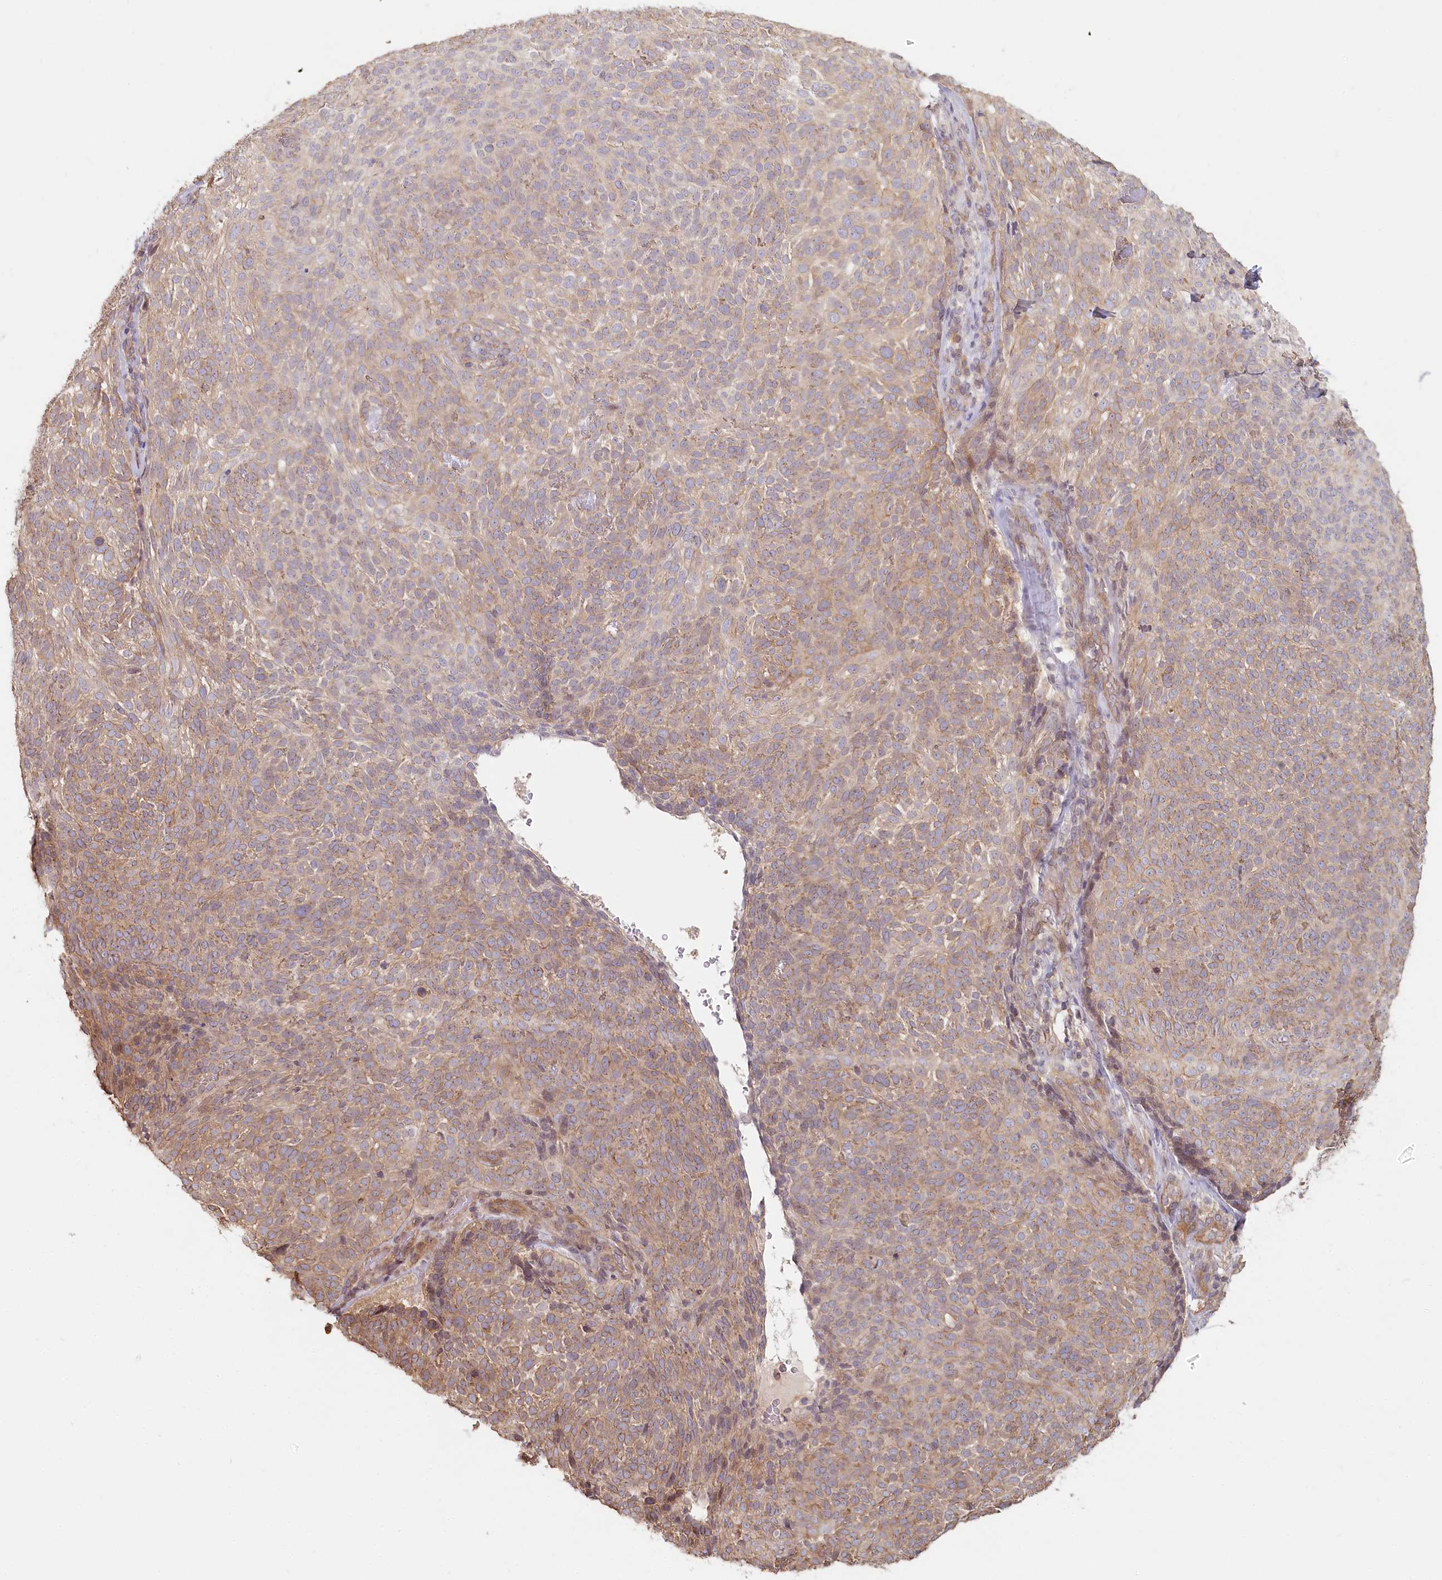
{"staining": {"intensity": "moderate", "quantity": "25%-75%", "location": "cytoplasmic/membranous"}, "tissue": "skin cancer", "cell_type": "Tumor cells", "image_type": "cancer", "snomed": [{"axis": "morphology", "description": "Basal cell carcinoma"}, {"axis": "topography", "description": "Skin"}], "caption": "Human skin cancer stained with a protein marker reveals moderate staining in tumor cells.", "gene": "TCHP", "patient": {"sex": "male", "age": 85}}